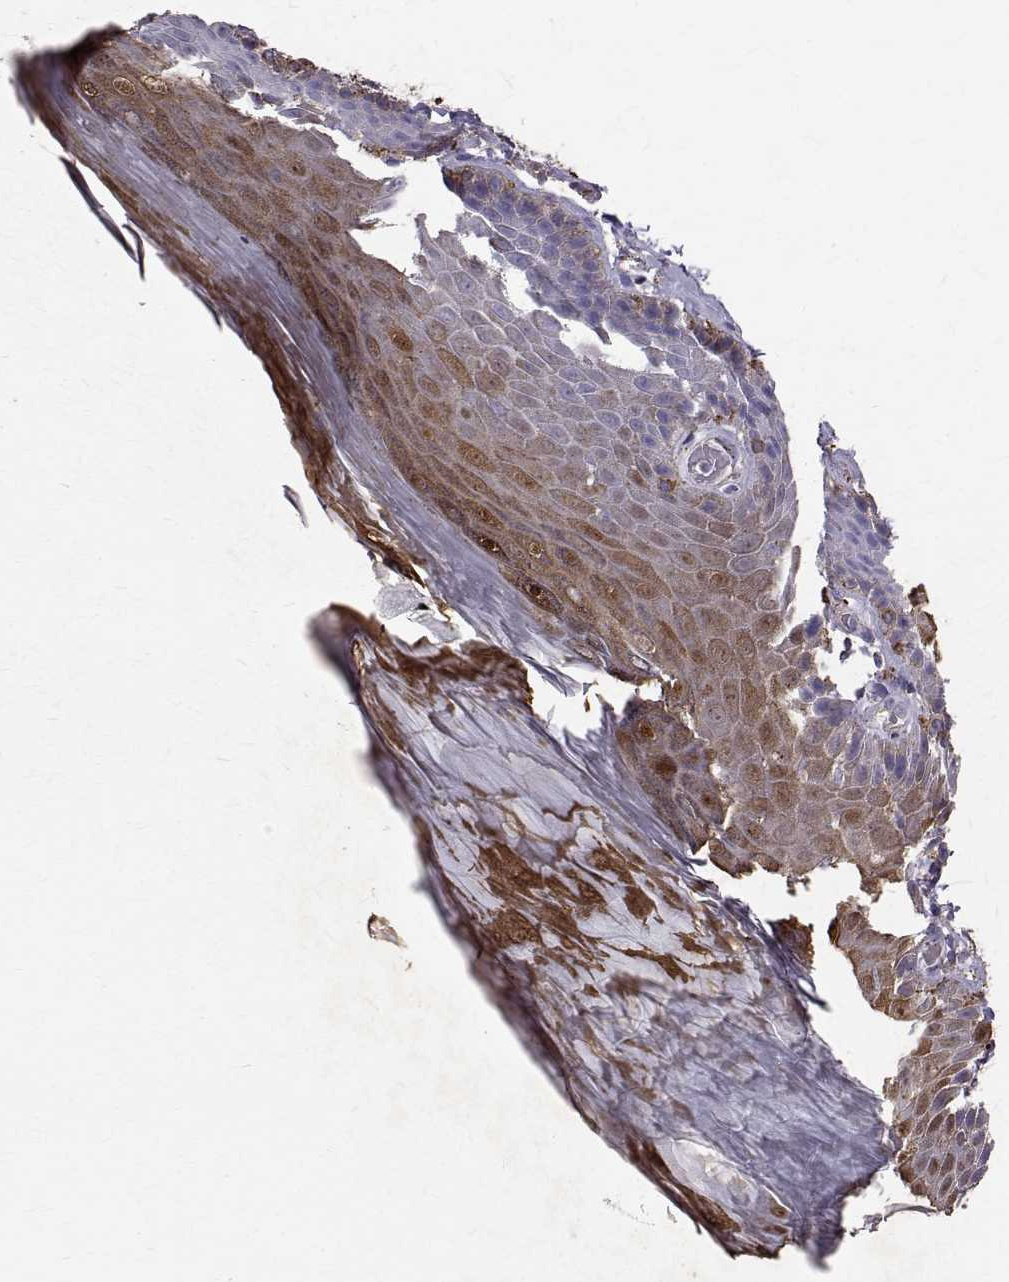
{"staining": {"intensity": "strong", "quantity": "25%-75%", "location": "cytoplasmic/membranous,nuclear"}, "tissue": "skin", "cell_type": "Epidermal cells", "image_type": "normal", "snomed": [{"axis": "morphology", "description": "Normal tissue, NOS"}, {"axis": "topography", "description": "Anal"}, {"axis": "topography", "description": "Peripheral nerve tissue"}], "caption": "Immunohistochemical staining of unremarkable skin shows high levels of strong cytoplasmic/membranous,nuclear expression in approximately 25%-75% of epidermal cells. The staining was performed using DAB to visualize the protein expression in brown, while the nuclei were stained in blue with hematoxylin (Magnification: 20x).", "gene": "TPP1", "patient": {"sex": "male", "age": 53}}